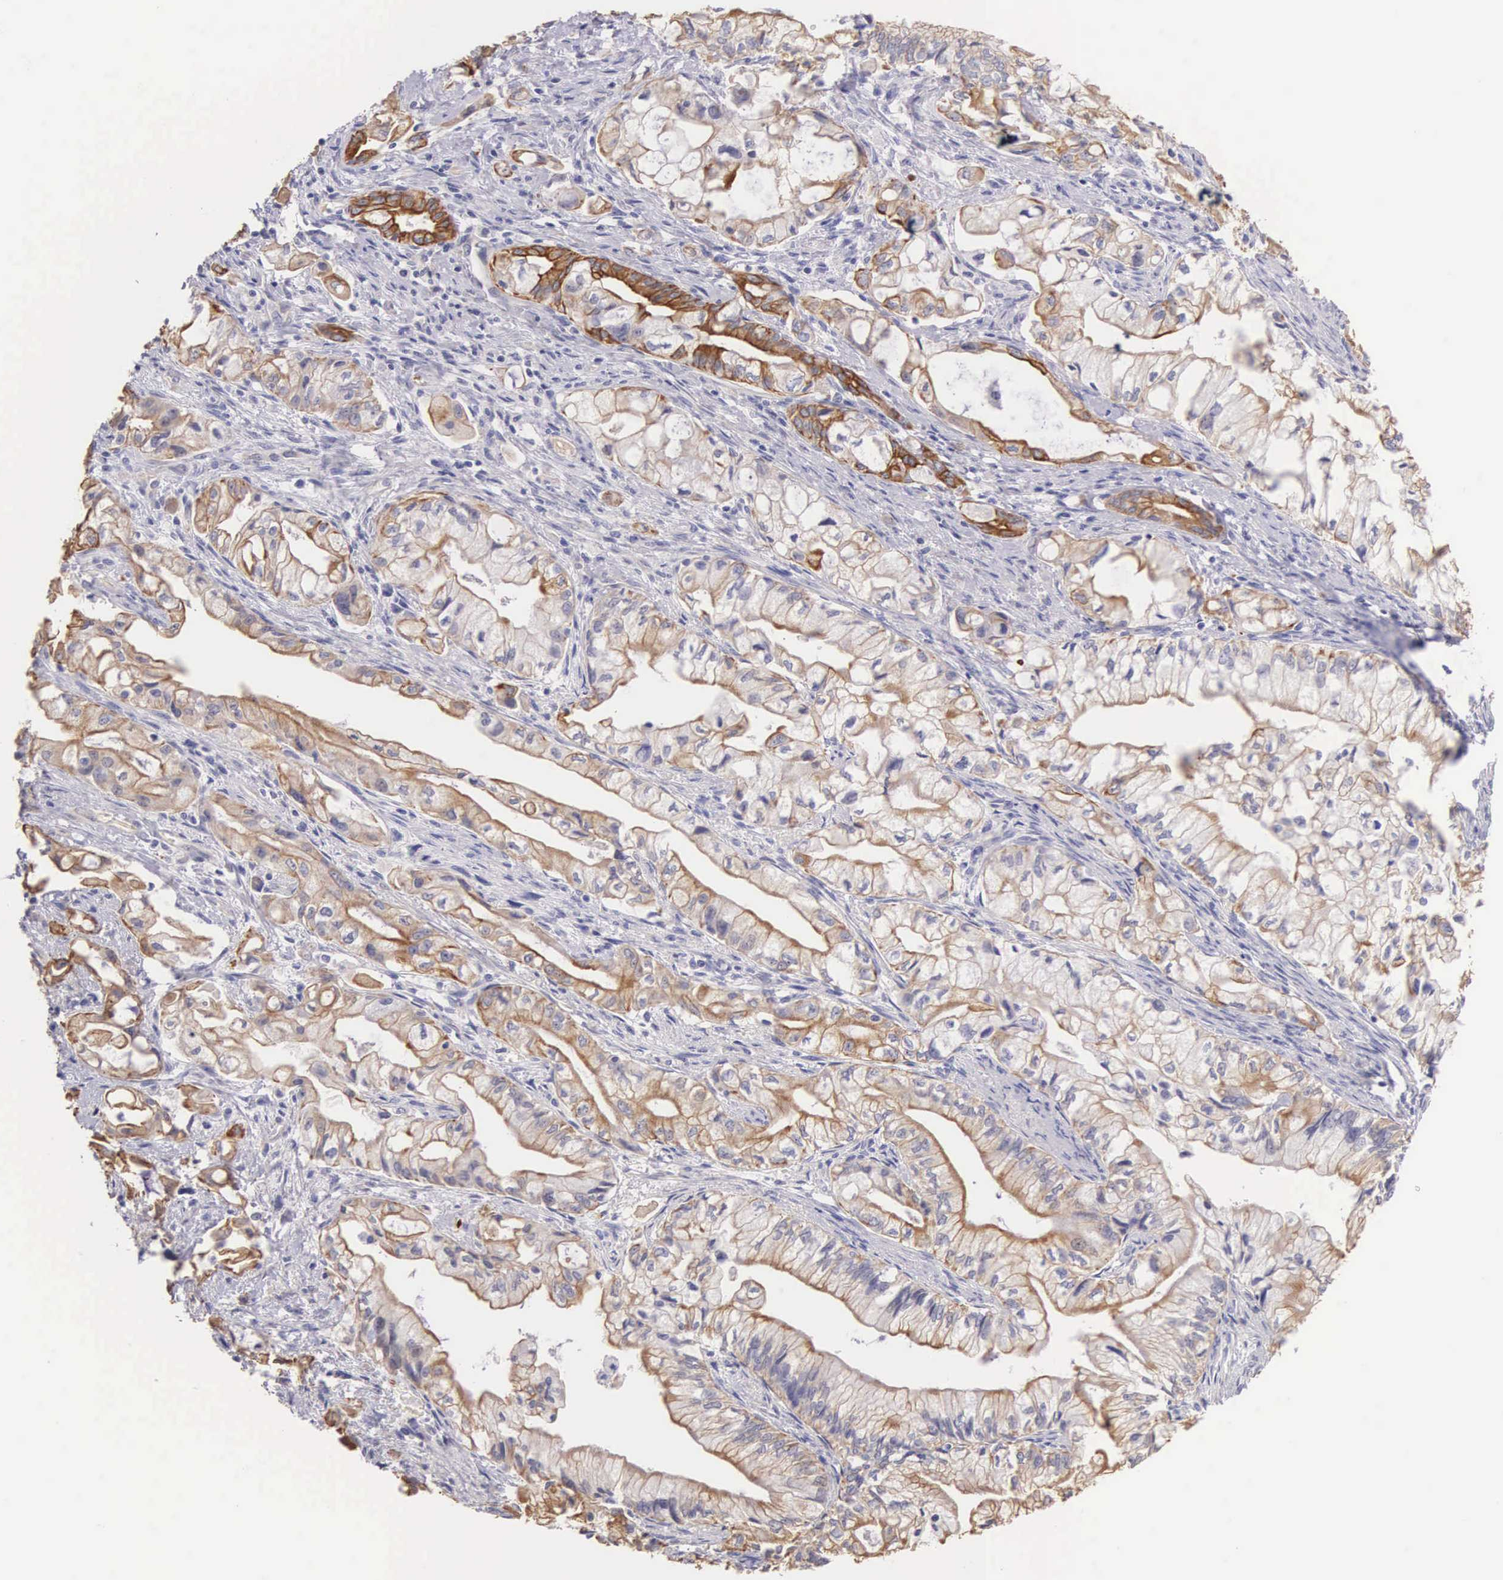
{"staining": {"intensity": "moderate", "quantity": "25%-75%", "location": "cytoplasmic/membranous"}, "tissue": "pancreatic cancer", "cell_type": "Tumor cells", "image_type": "cancer", "snomed": [{"axis": "morphology", "description": "Adenocarcinoma, NOS"}, {"axis": "topography", "description": "Pancreas"}], "caption": "Tumor cells show medium levels of moderate cytoplasmic/membranous positivity in about 25%-75% of cells in human adenocarcinoma (pancreatic).", "gene": "PIR", "patient": {"sex": "male", "age": 79}}